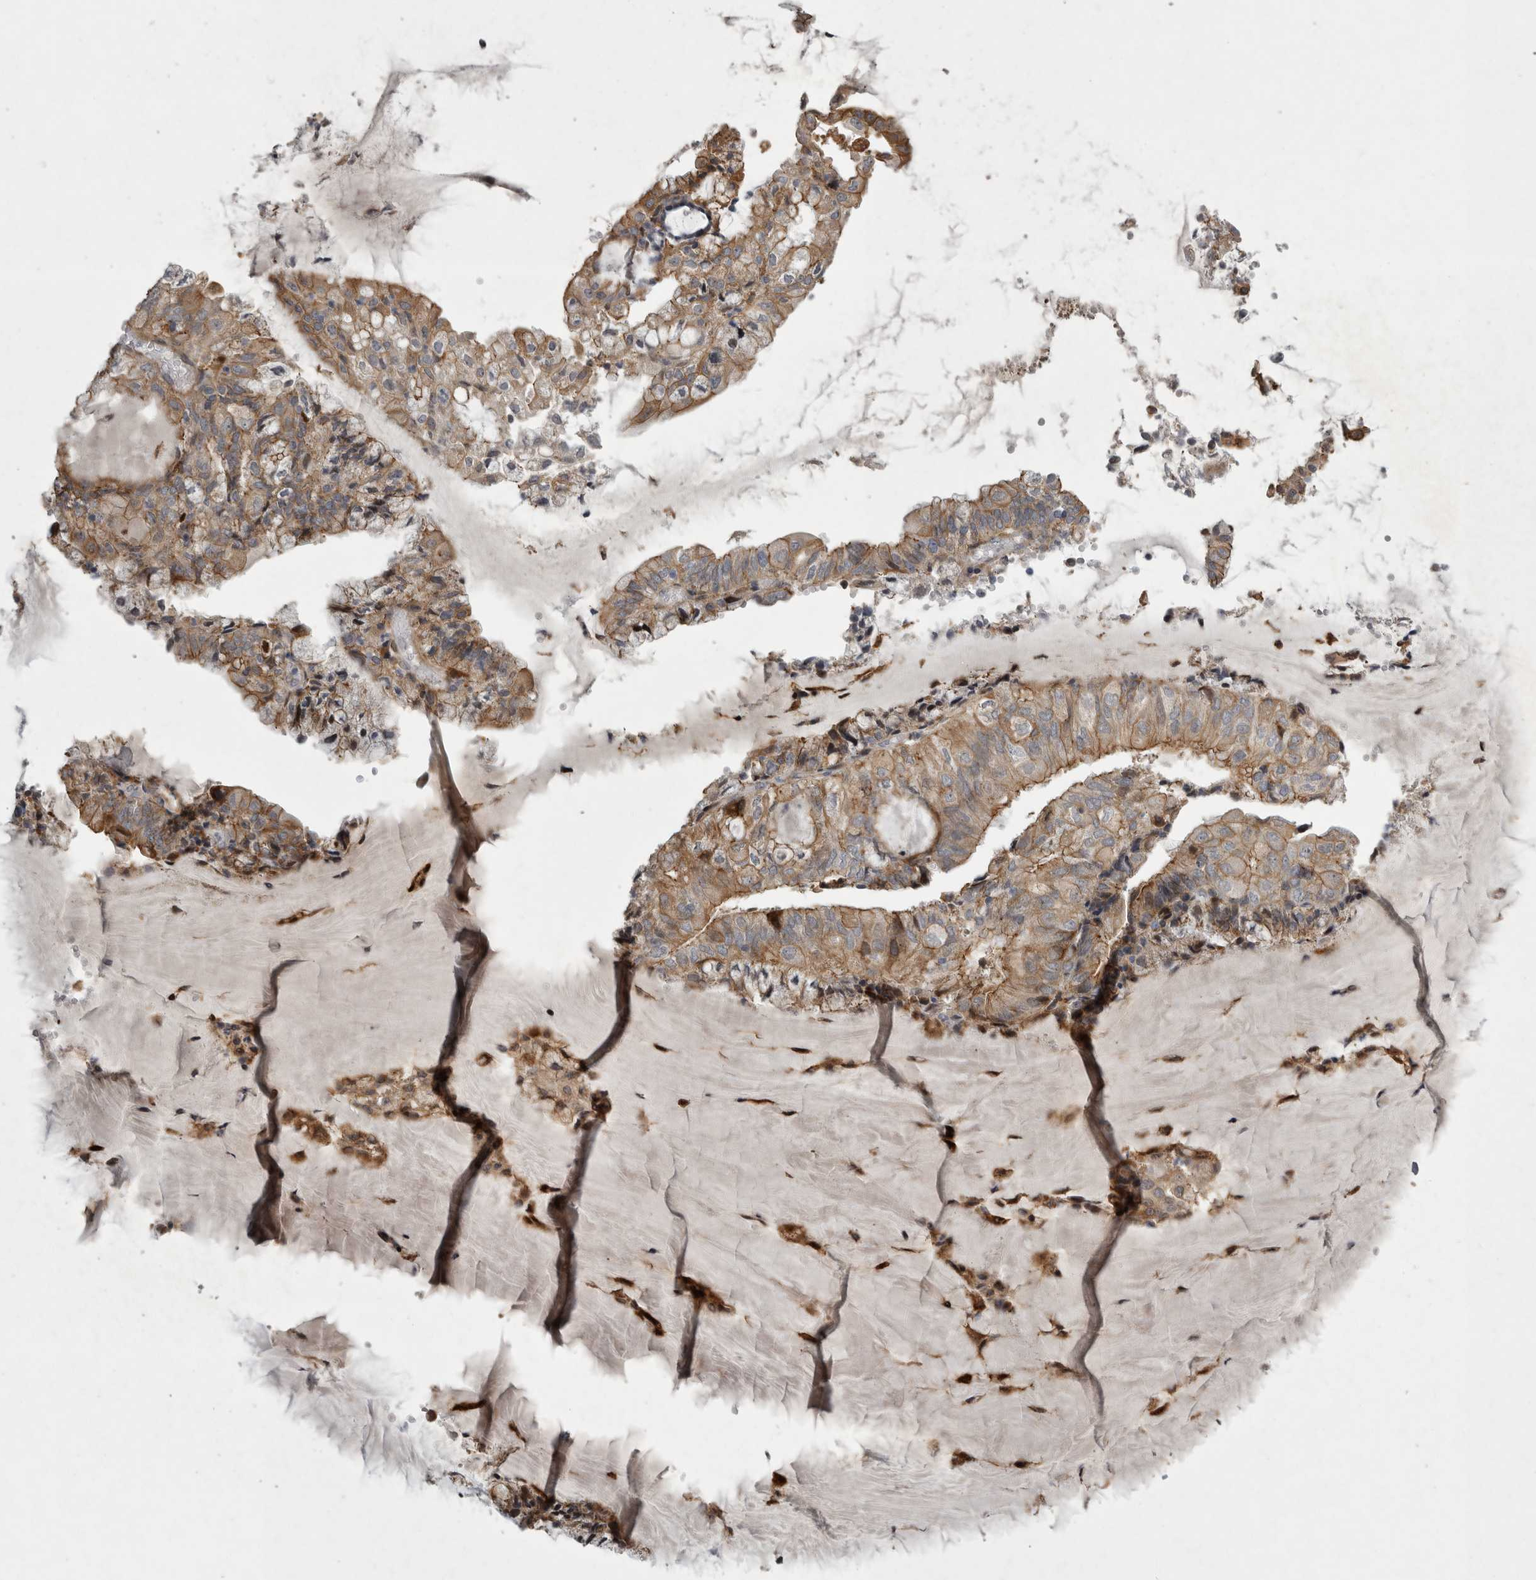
{"staining": {"intensity": "moderate", "quantity": ">75%", "location": "cytoplasmic/membranous"}, "tissue": "endometrial cancer", "cell_type": "Tumor cells", "image_type": "cancer", "snomed": [{"axis": "morphology", "description": "Adenocarcinoma, NOS"}, {"axis": "topography", "description": "Endometrium"}], "caption": "IHC photomicrograph of neoplastic tissue: endometrial cancer stained using immunohistochemistry (IHC) displays medium levels of moderate protein expression localized specifically in the cytoplasmic/membranous of tumor cells, appearing as a cytoplasmic/membranous brown color.", "gene": "MPDZ", "patient": {"sex": "female", "age": 81}}